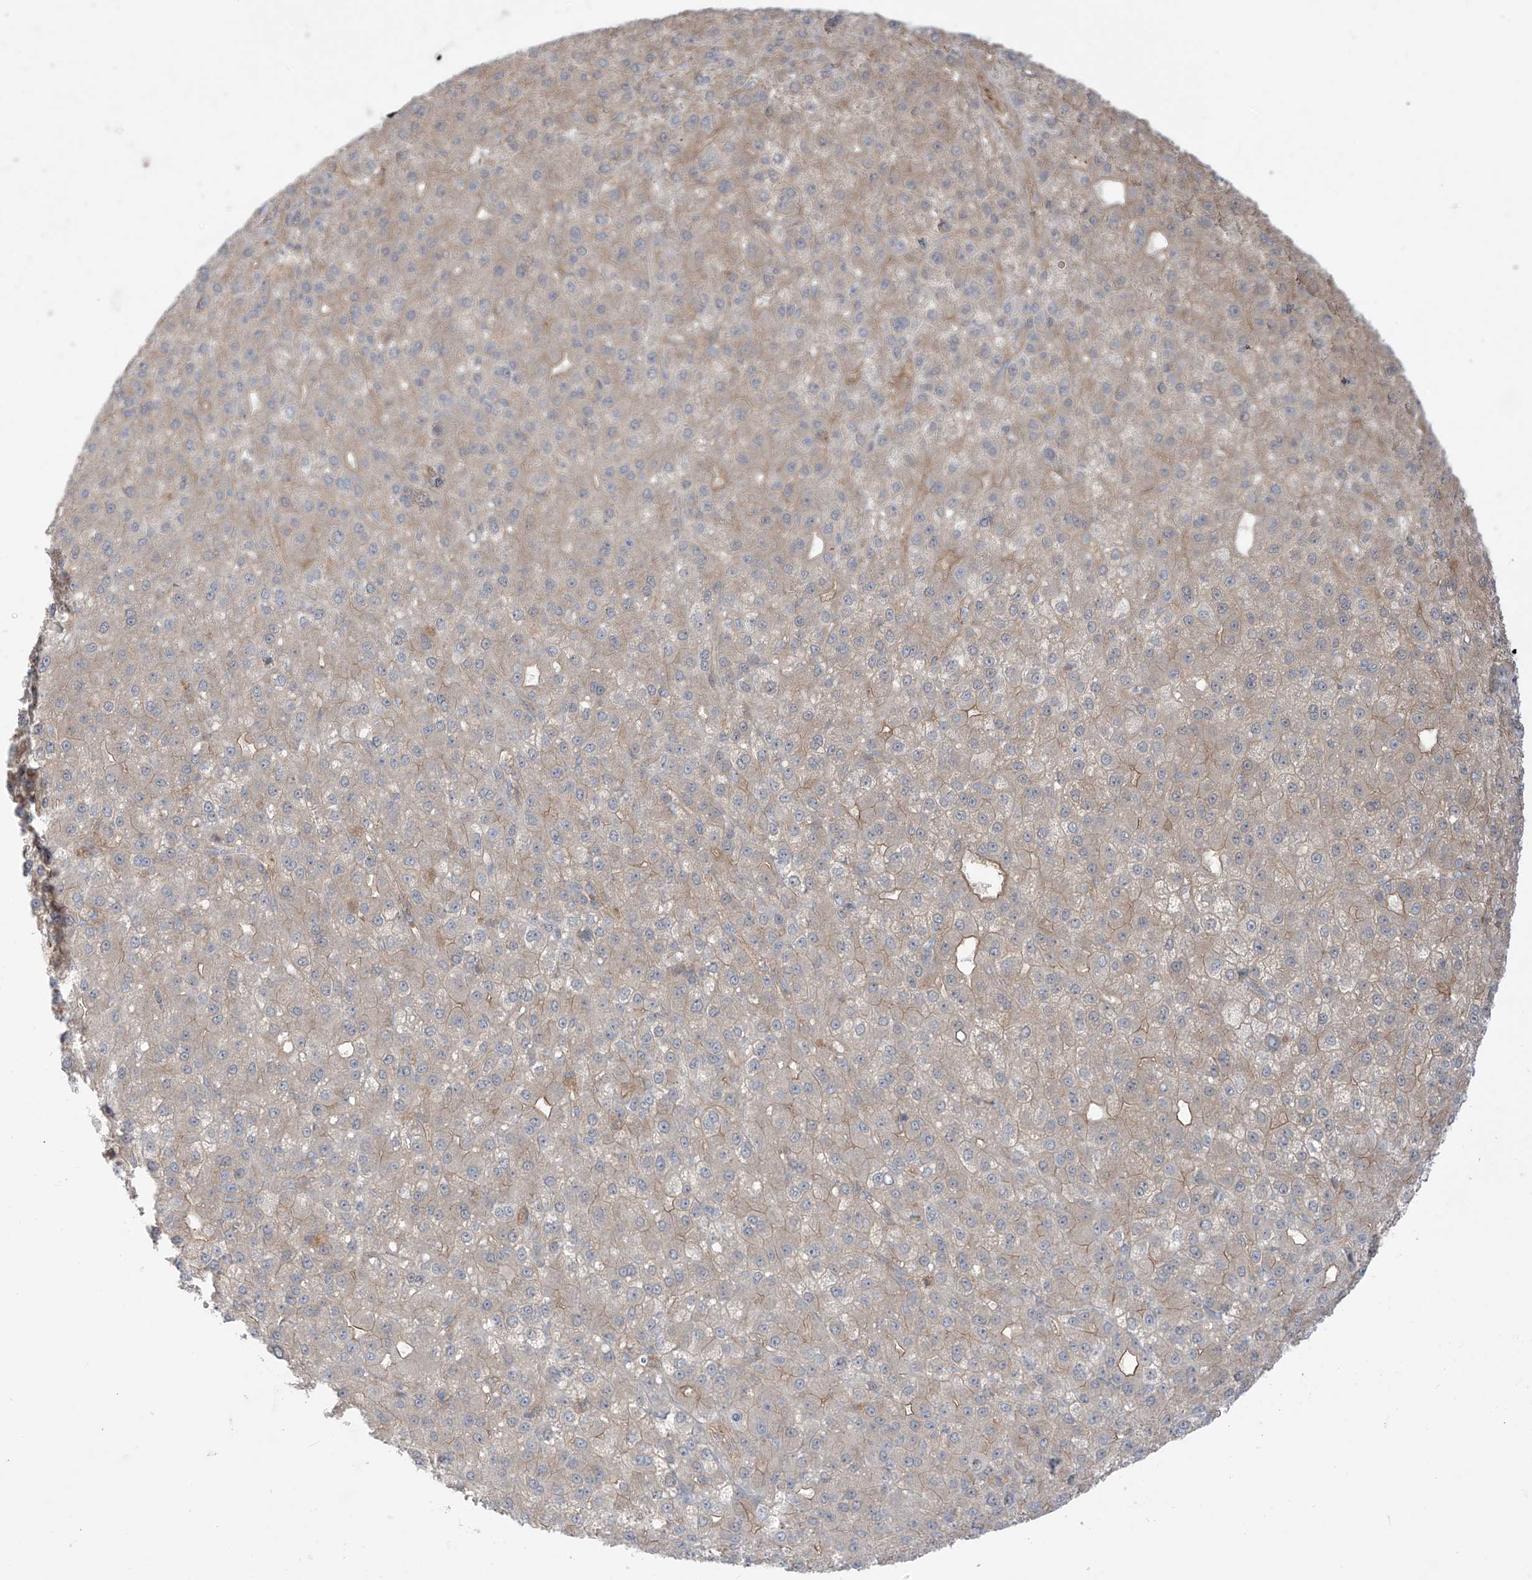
{"staining": {"intensity": "weak", "quantity": "<25%", "location": "cytoplasmic/membranous"}, "tissue": "liver cancer", "cell_type": "Tumor cells", "image_type": "cancer", "snomed": [{"axis": "morphology", "description": "Carcinoma, Hepatocellular, NOS"}, {"axis": "topography", "description": "Liver"}], "caption": "IHC histopathology image of hepatocellular carcinoma (liver) stained for a protein (brown), which reveals no staining in tumor cells.", "gene": "TRMU", "patient": {"sex": "male", "age": 67}}